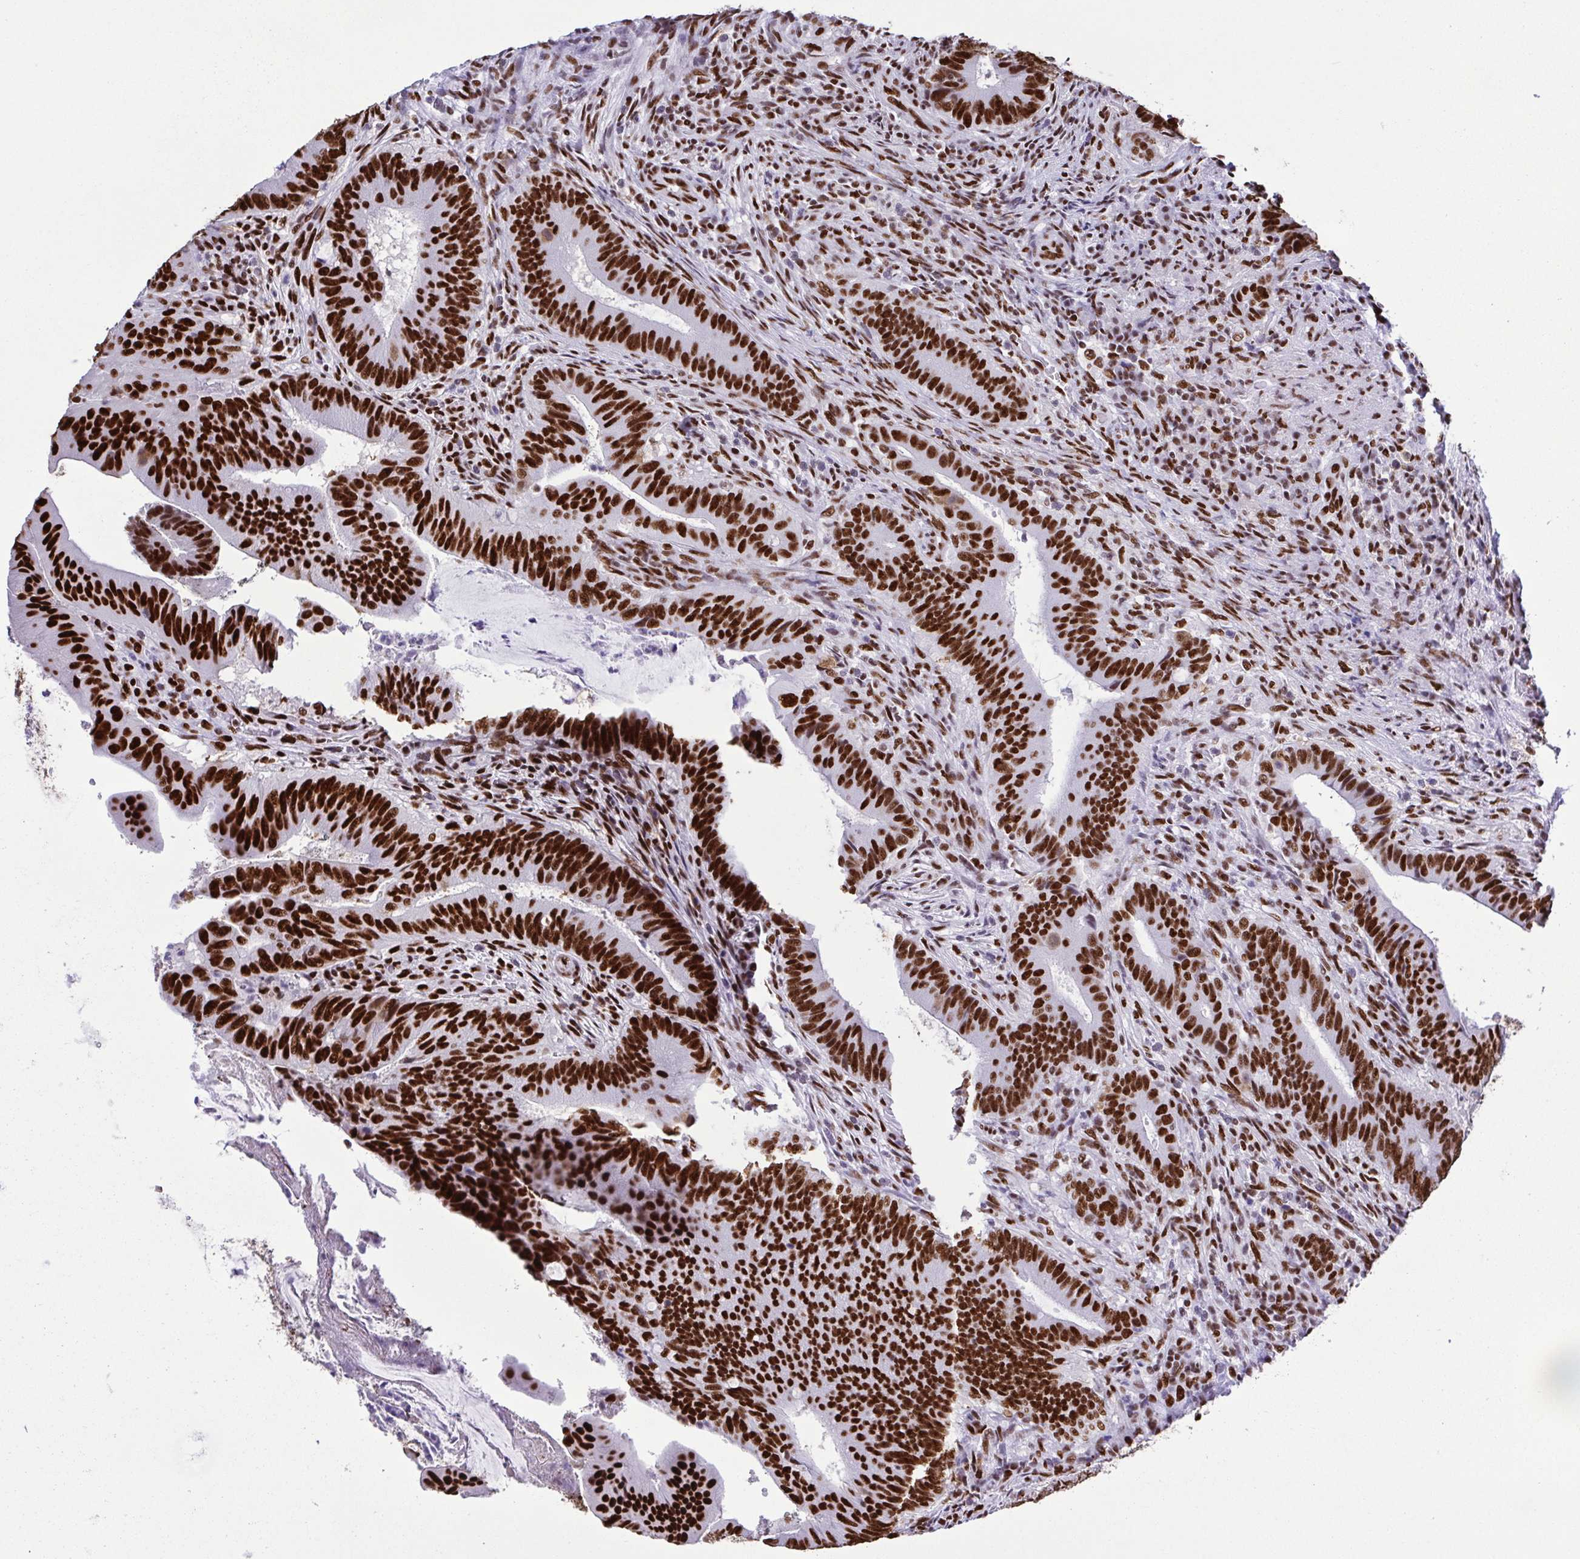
{"staining": {"intensity": "strong", "quantity": ">75%", "location": "nuclear"}, "tissue": "colorectal cancer", "cell_type": "Tumor cells", "image_type": "cancer", "snomed": [{"axis": "morphology", "description": "Adenocarcinoma, NOS"}, {"axis": "topography", "description": "Colon"}], "caption": "Adenocarcinoma (colorectal) tissue shows strong nuclear staining in approximately >75% of tumor cells, visualized by immunohistochemistry.", "gene": "TRIM28", "patient": {"sex": "female", "age": 43}}